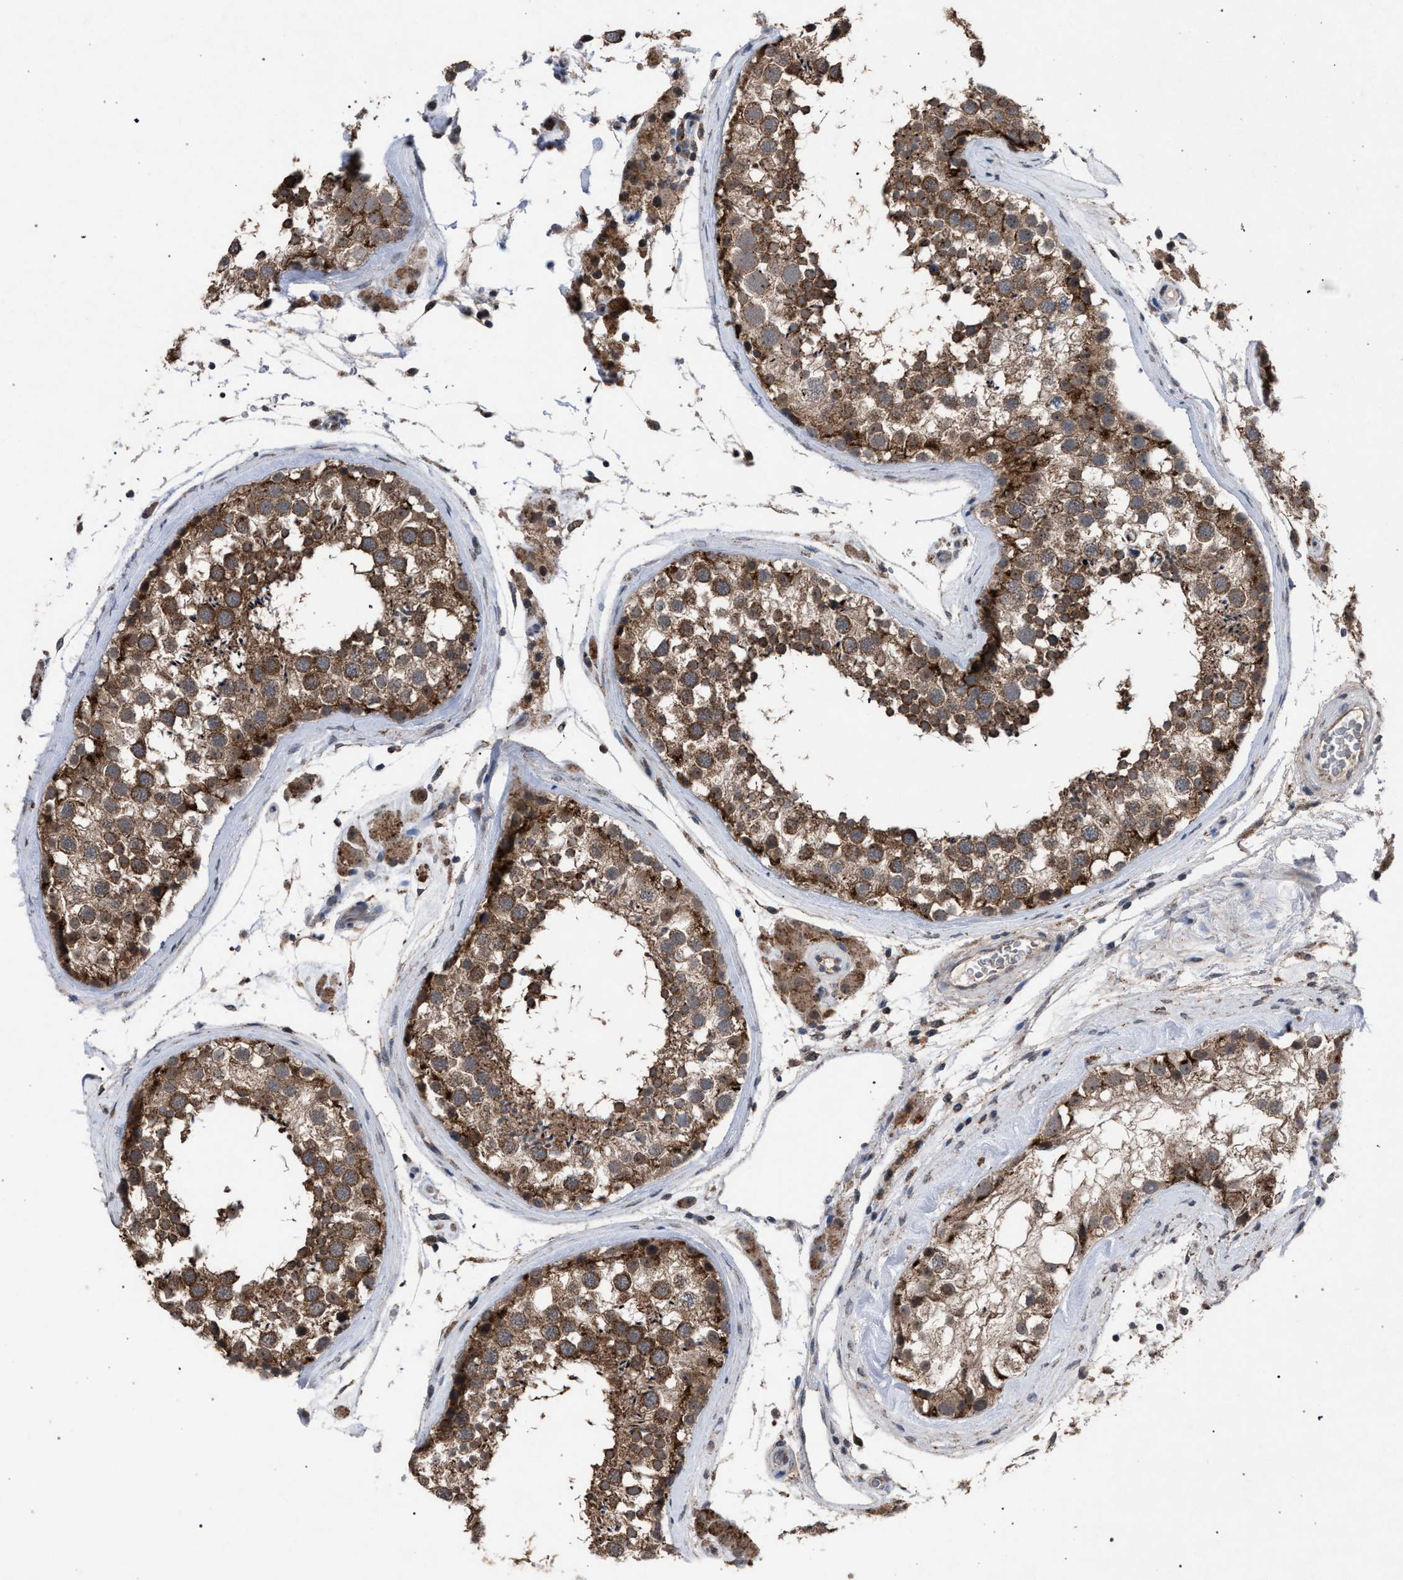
{"staining": {"intensity": "moderate", "quantity": ">75%", "location": "cytoplasmic/membranous"}, "tissue": "testis", "cell_type": "Cells in seminiferous ducts", "image_type": "normal", "snomed": [{"axis": "morphology", "description": "Normal tissue, NOS"}, {"axis": "topography", "description": "Testis"}], "caption": "Brown immunohistochemical staining in normal human testis reveals moderate cytoplasmic/membranous staining in approximately >75% of cells in seminiferous ducts. (DAB (3,3'-diaminobenzidine) IHC, brown staining for protein, blue staining for nuclei).", "gene": "HSD17B4", "patient": {"sex": "male", "age": 46}}